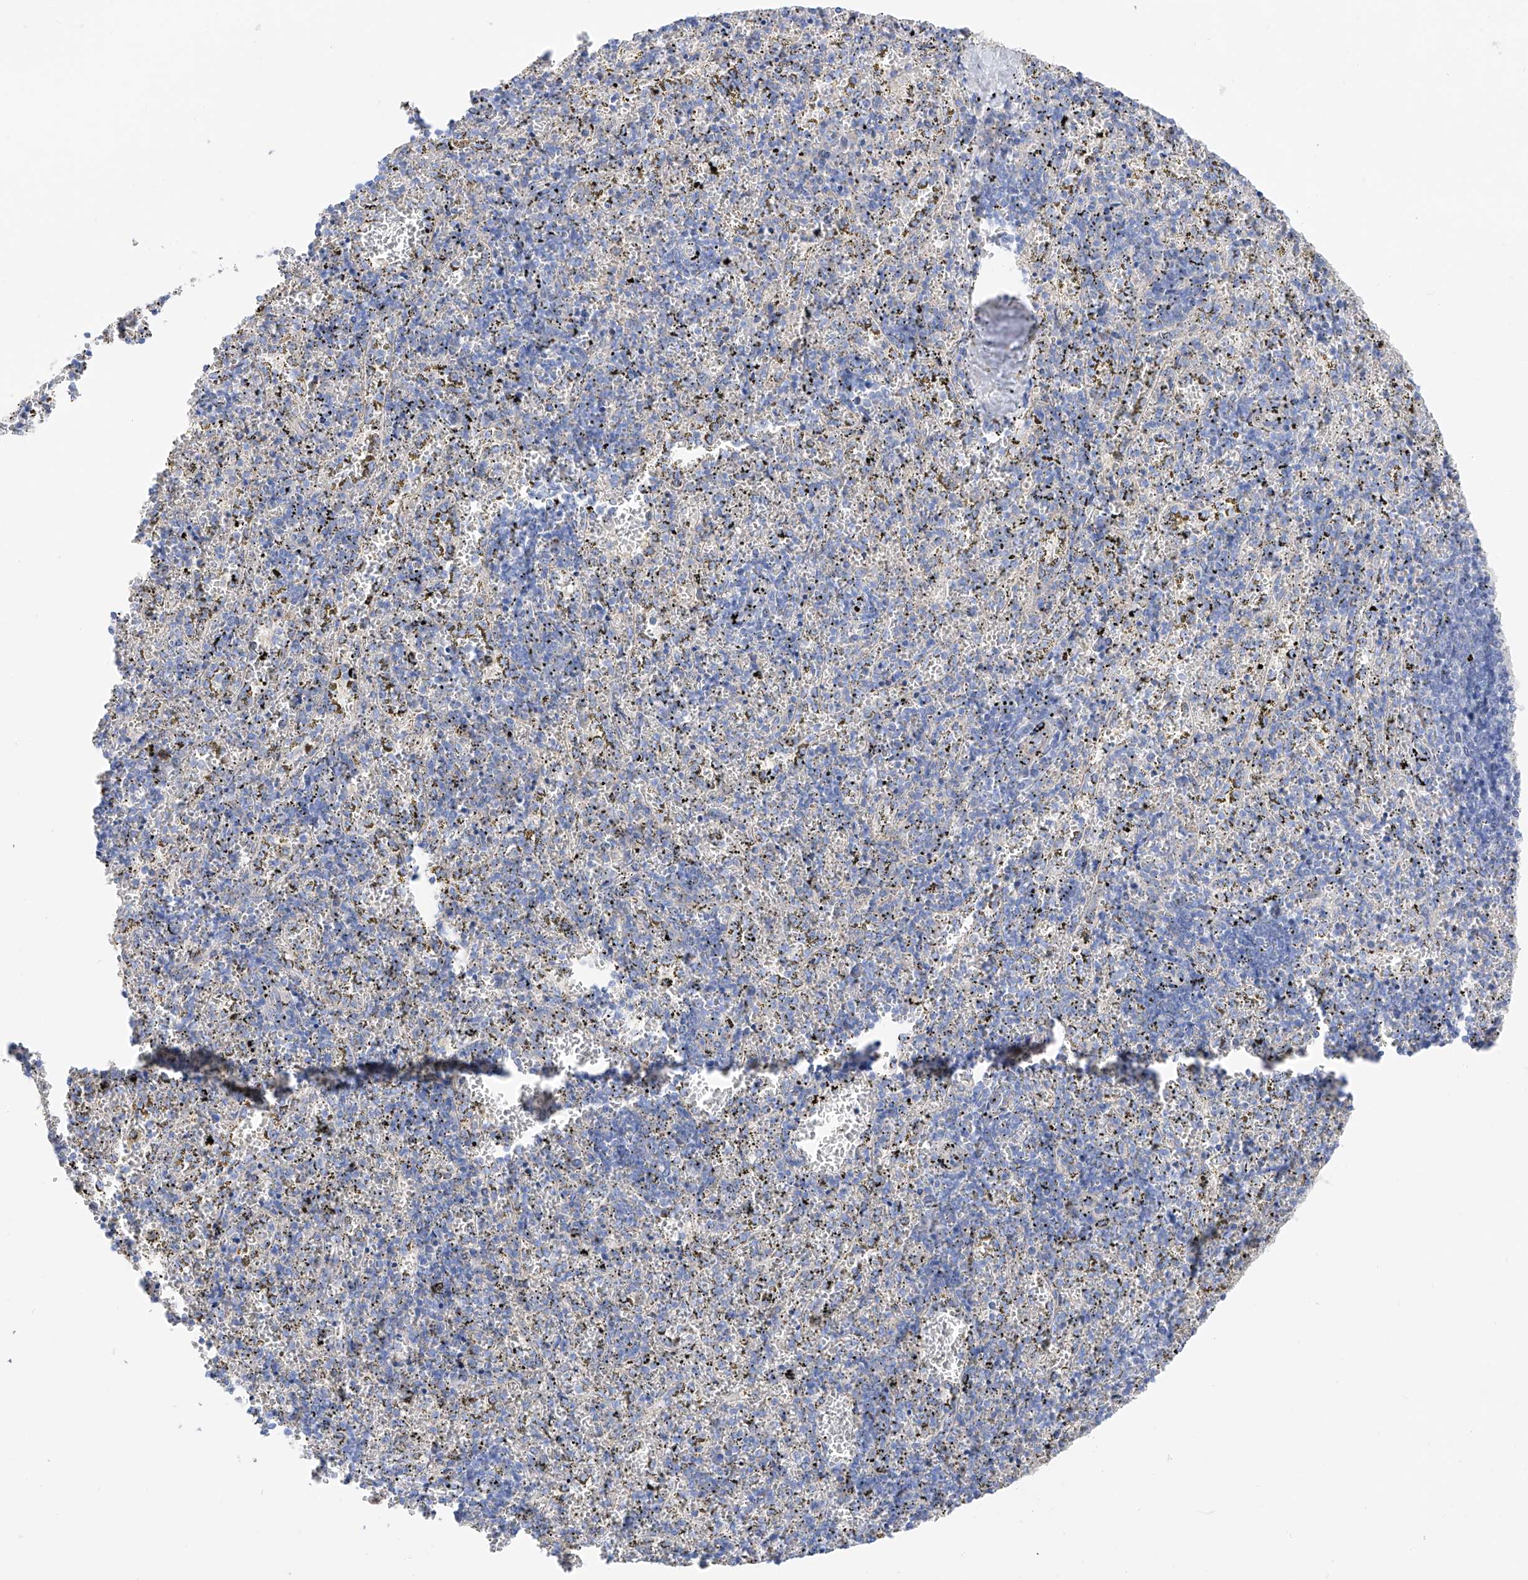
{"staining": {"intensity": "negative", "quantity": "none", "location": "none"}, "tissue": "spleen", "cell_type": "Cells in red pulp", "image_type": "normal", "snomed": [{"axis": "morphology", "description": "Normal tissue, NOS"}, {"axis": "topography", "description": "Spleen"}], "caption": "The immunohistochemistry histopathology image has no significant staining in cells in red pulp of spleen. (Stains: DAB (3,3'-diaminobenzidine) immunohistochemistry with hematoxylin counter stain, Microscopy: brightfield microscopy at high magnification).", "gene": "LCA5", "patient": {"sex": "male", "age": 11}}